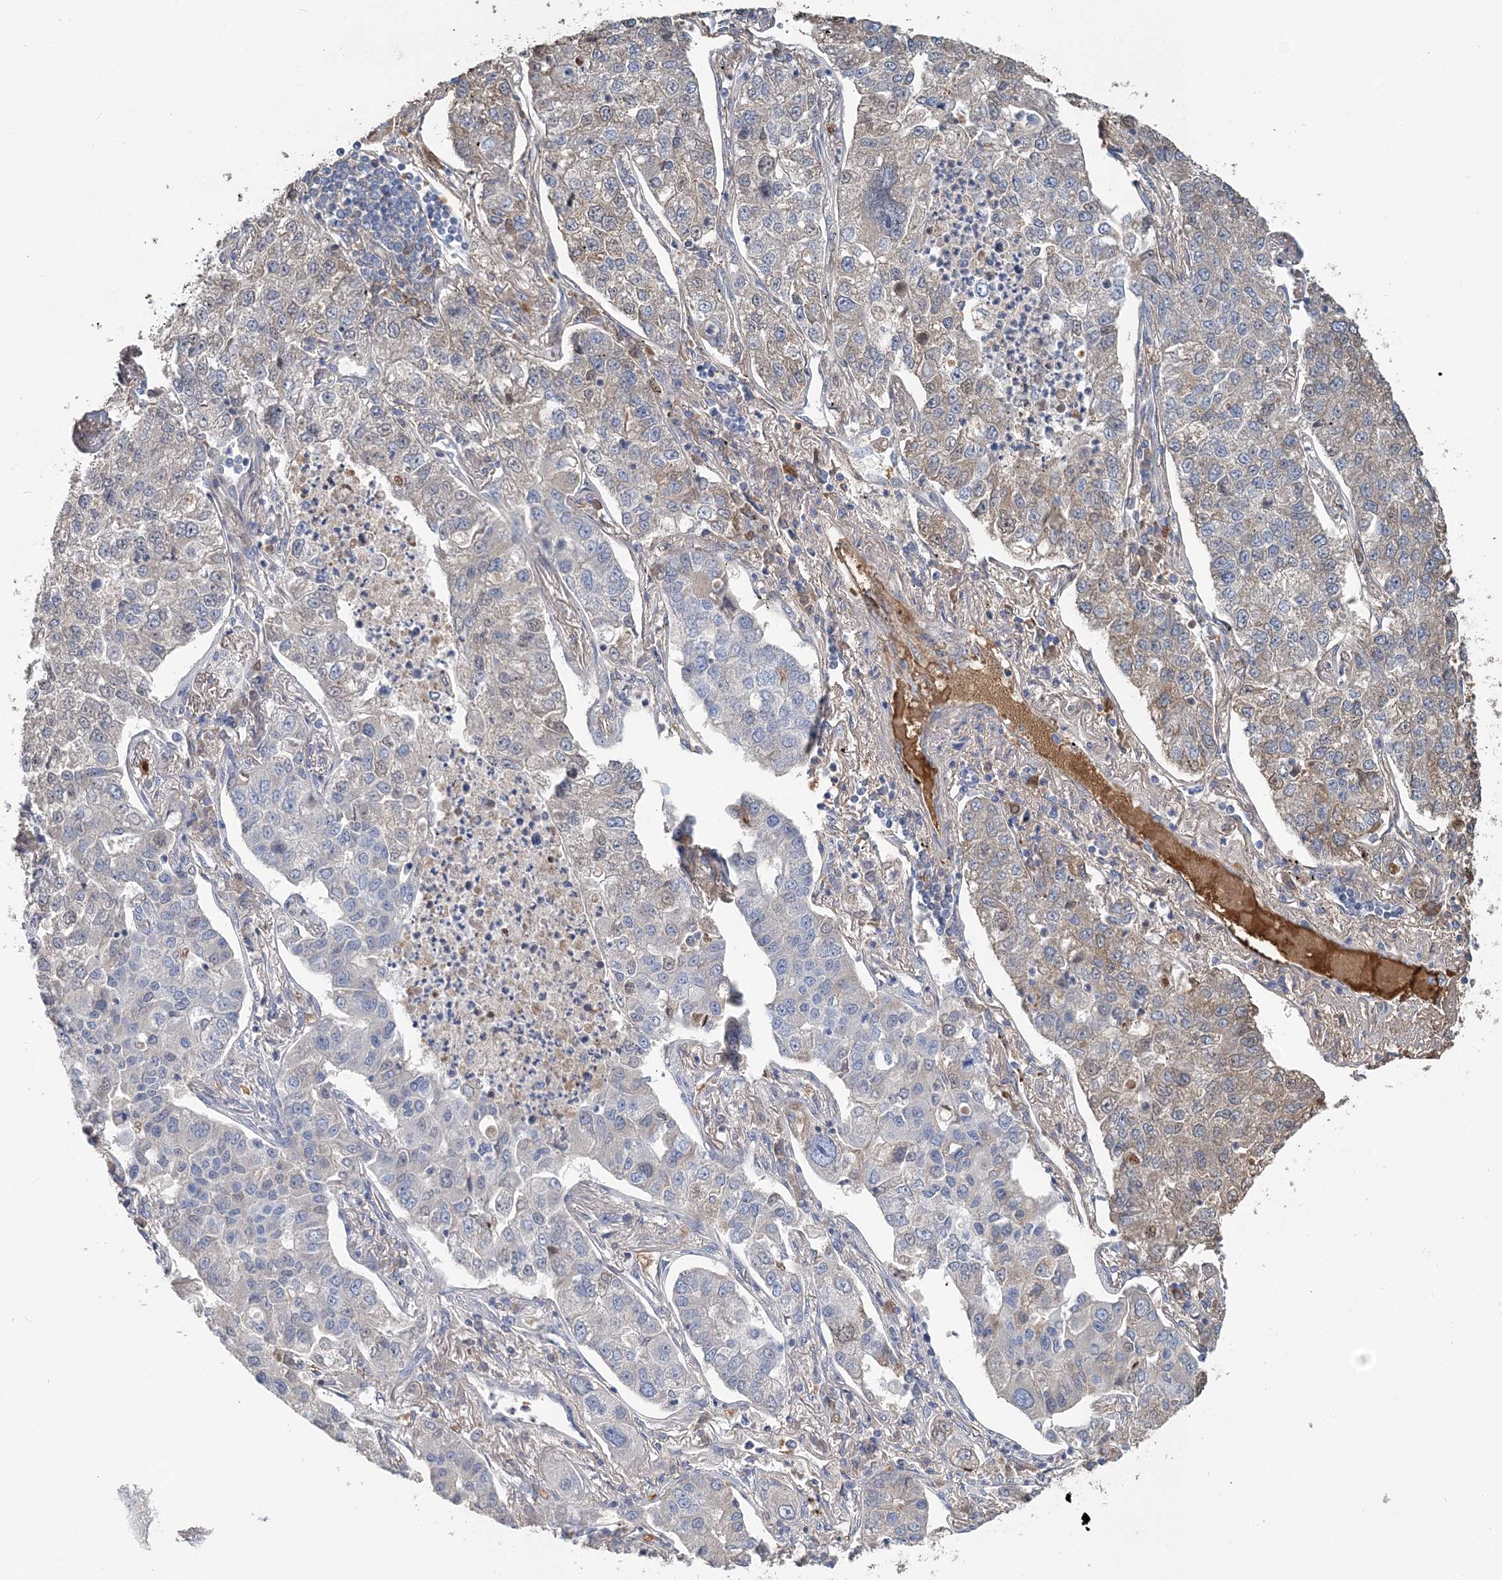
{"staining": {"intensity": "weak", "quantity": "<25%", "location": "cytoplasmic/membranous"}, "tissue": "lung cancer", "cell_type": "Tumor cells", "image_type": "cancer", "snomed": [{"axis": "morphology", "description": "Adenocarcinoma, NOS"}, {"axis": "topography", "description": "Lung"}], "caption": "The histopathology image reveals no staining of tumor cells in lung adenocarcinoma.", "gene": "HBD", "patient": {"sex": "male", "age": 49}}